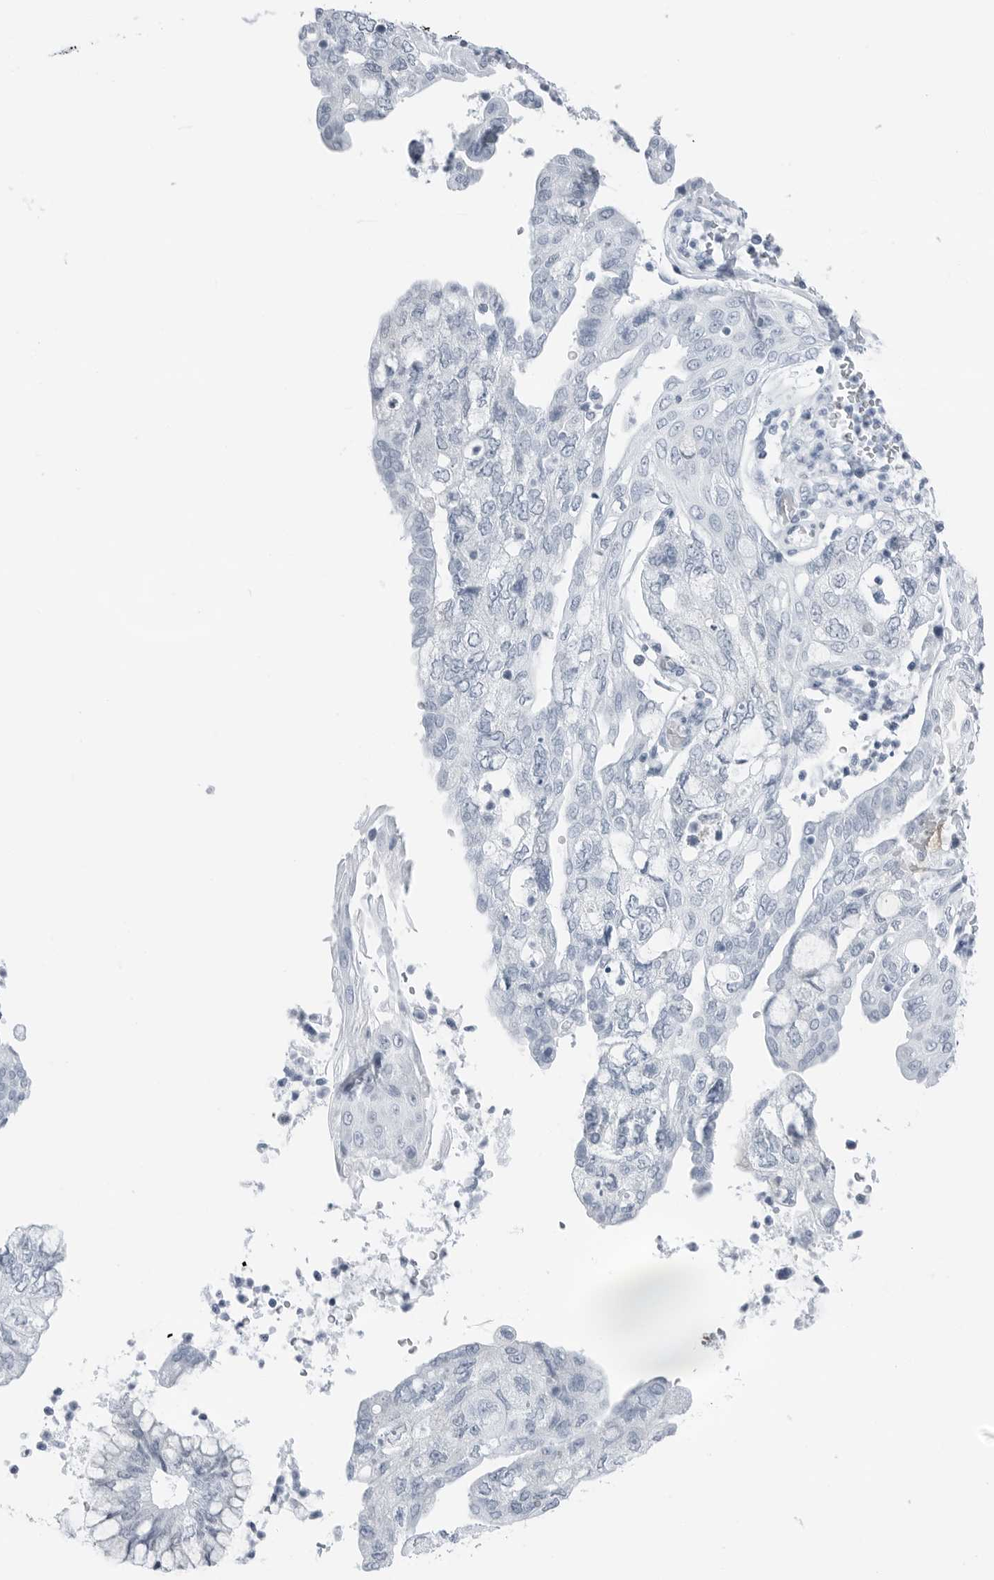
{"staining": {"intensity": "negative", "quantity": "none", "location": "none"}, "tissue": "pancreatic cancer", "cell_type": "Tumor cells", "image_type": "cancer", "snomed": [{"axis": "morphology", "description": "Adenocarcinoma, NOS"}, {"axis": "topography", "description": "Pancreas"}], "caption": "DAB immunohistochemical staining of human pancreatic cancer demonstrates no significant staining in tumor cells.", "gene": "SLPI", "patient": {"sex": "female", "age": 73}}